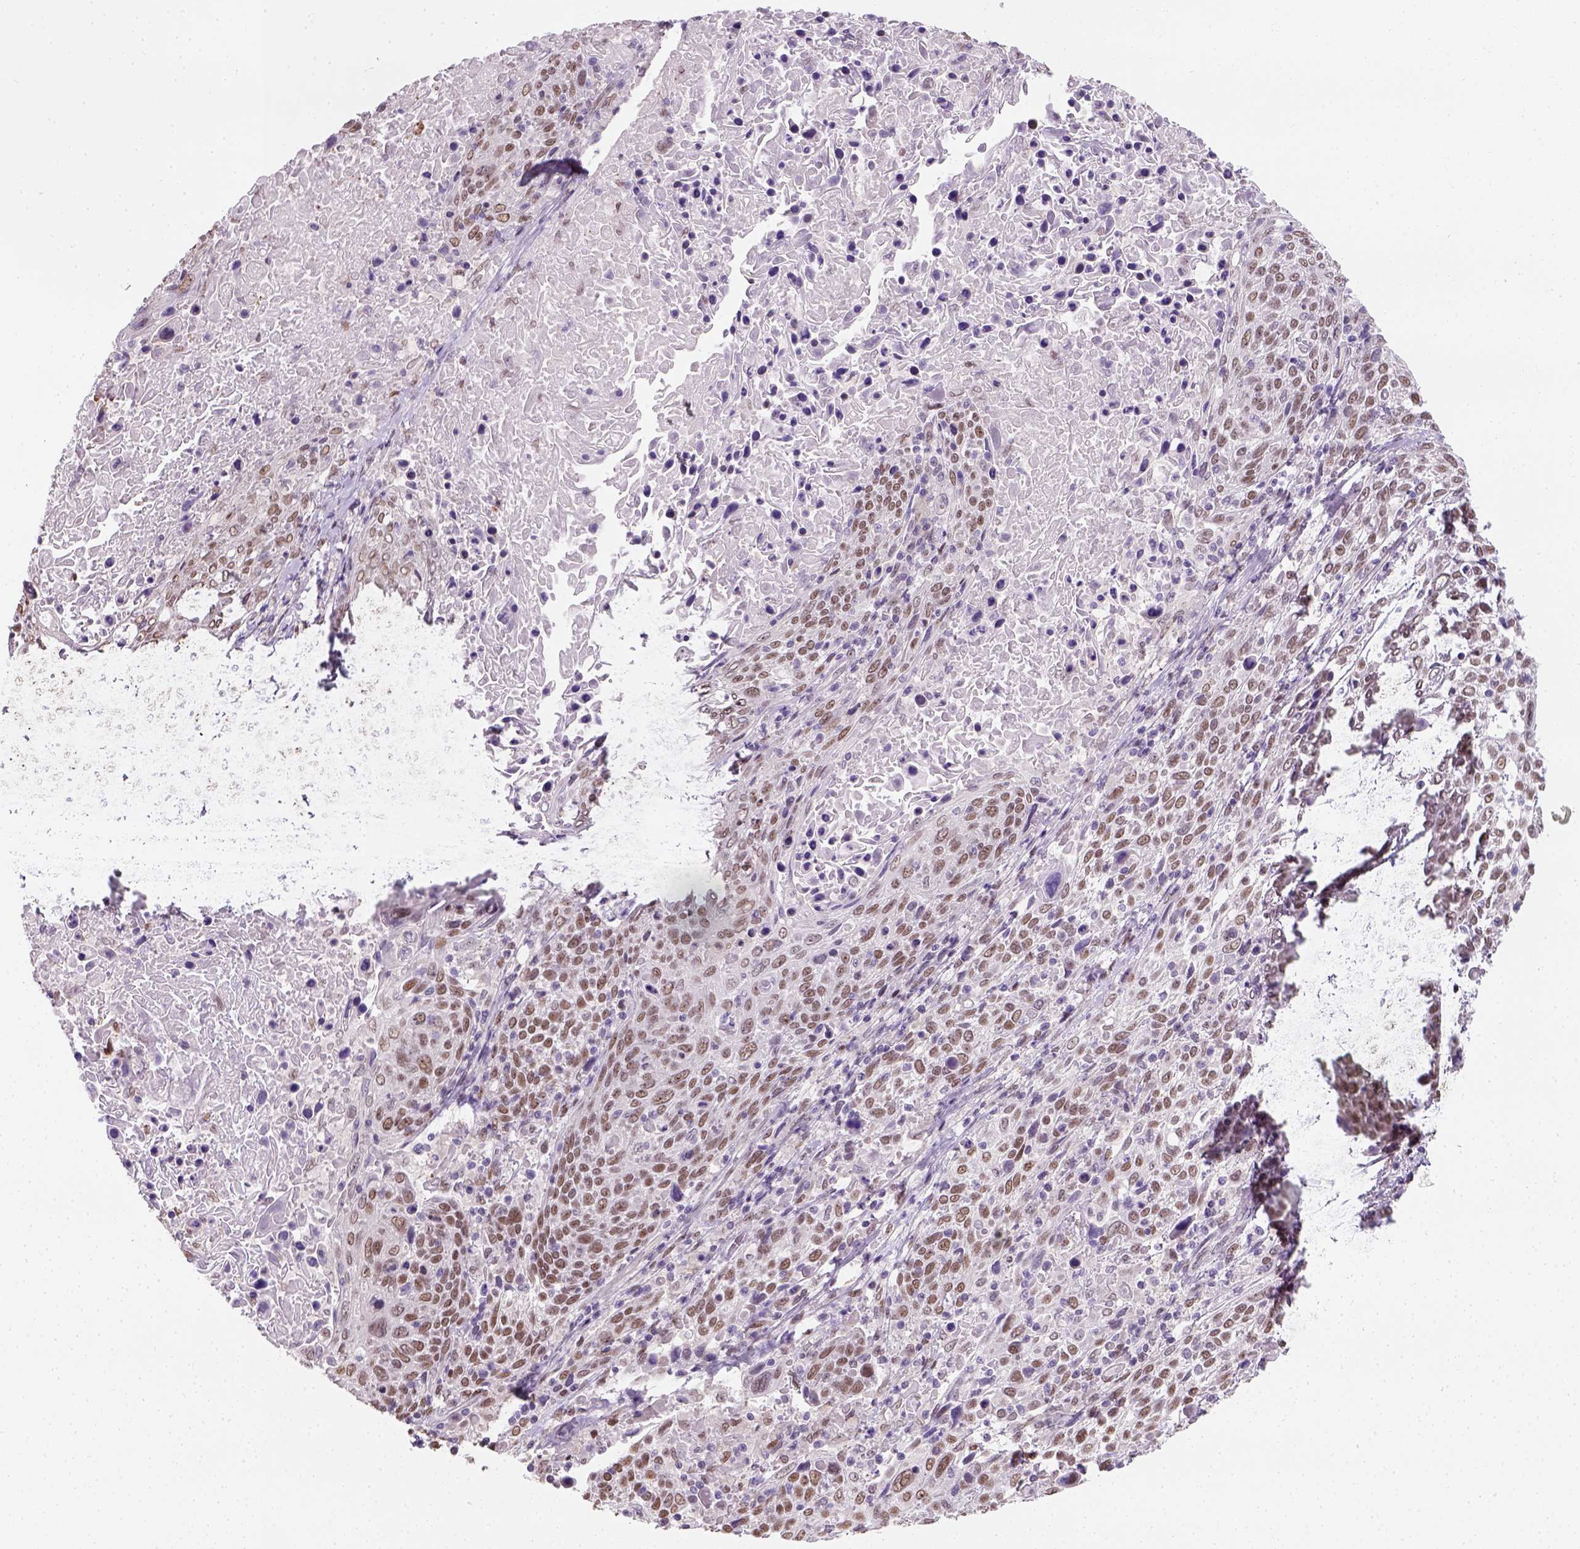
{"staining": {"intensity": "moderate", "quantity": ">75%", "location": "nuclear"}, "tissue": "cervical cancer", "cell_type": "Tumor cells", "image_type": "cancer", "snomed": [{"axis": "morphology", "description": "Squamous cell carcinoma, NOS"}, {"axis": "topography", "description": "Cervix"}], "caption": "The immunohistochemical stain shows moderate nuclear staining in tumor cells of cervical cancer tissue.", "gene": "C1orf112", "patient": {"sex": "female", "age": 61}}